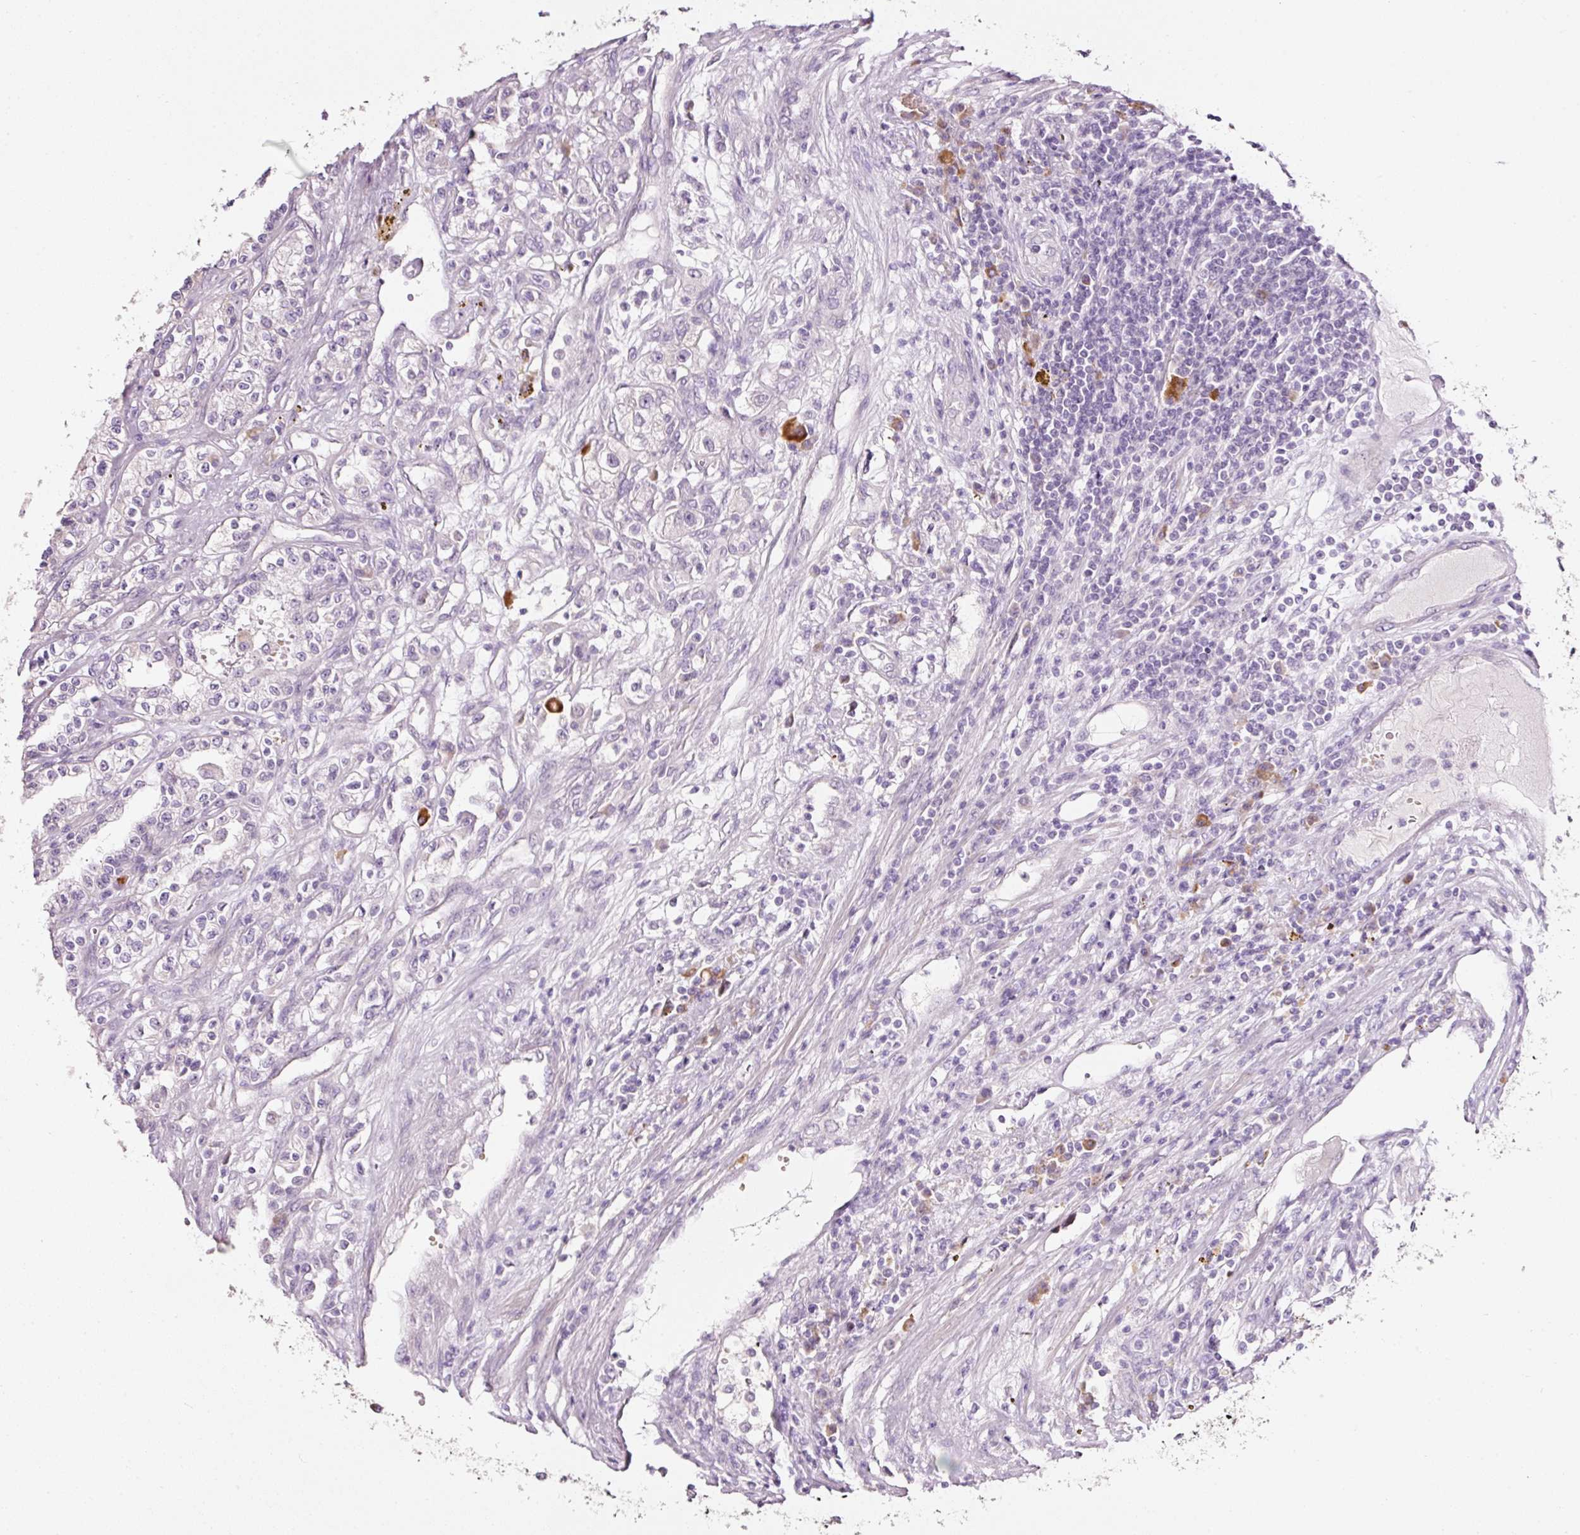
{"staining": {"intensity": "negative", "quantity": "none", "location": "none"}, "tissue": "renal cancer", "cell_type": "Tumor cells", "image_type": "cancer", "snomed": [{"axis": "morphology", "description": "Adenocarcinoma, NOS"}, {"axis": "topography", "description": "Kidney"}], "caption": "A micrograph of renal cancer (adenocarcinoma) stained for a protein exhibits no brown staining in tumor cells.", "gene": "TENT5C", "patient": {"sex": "female", "age": 52}}